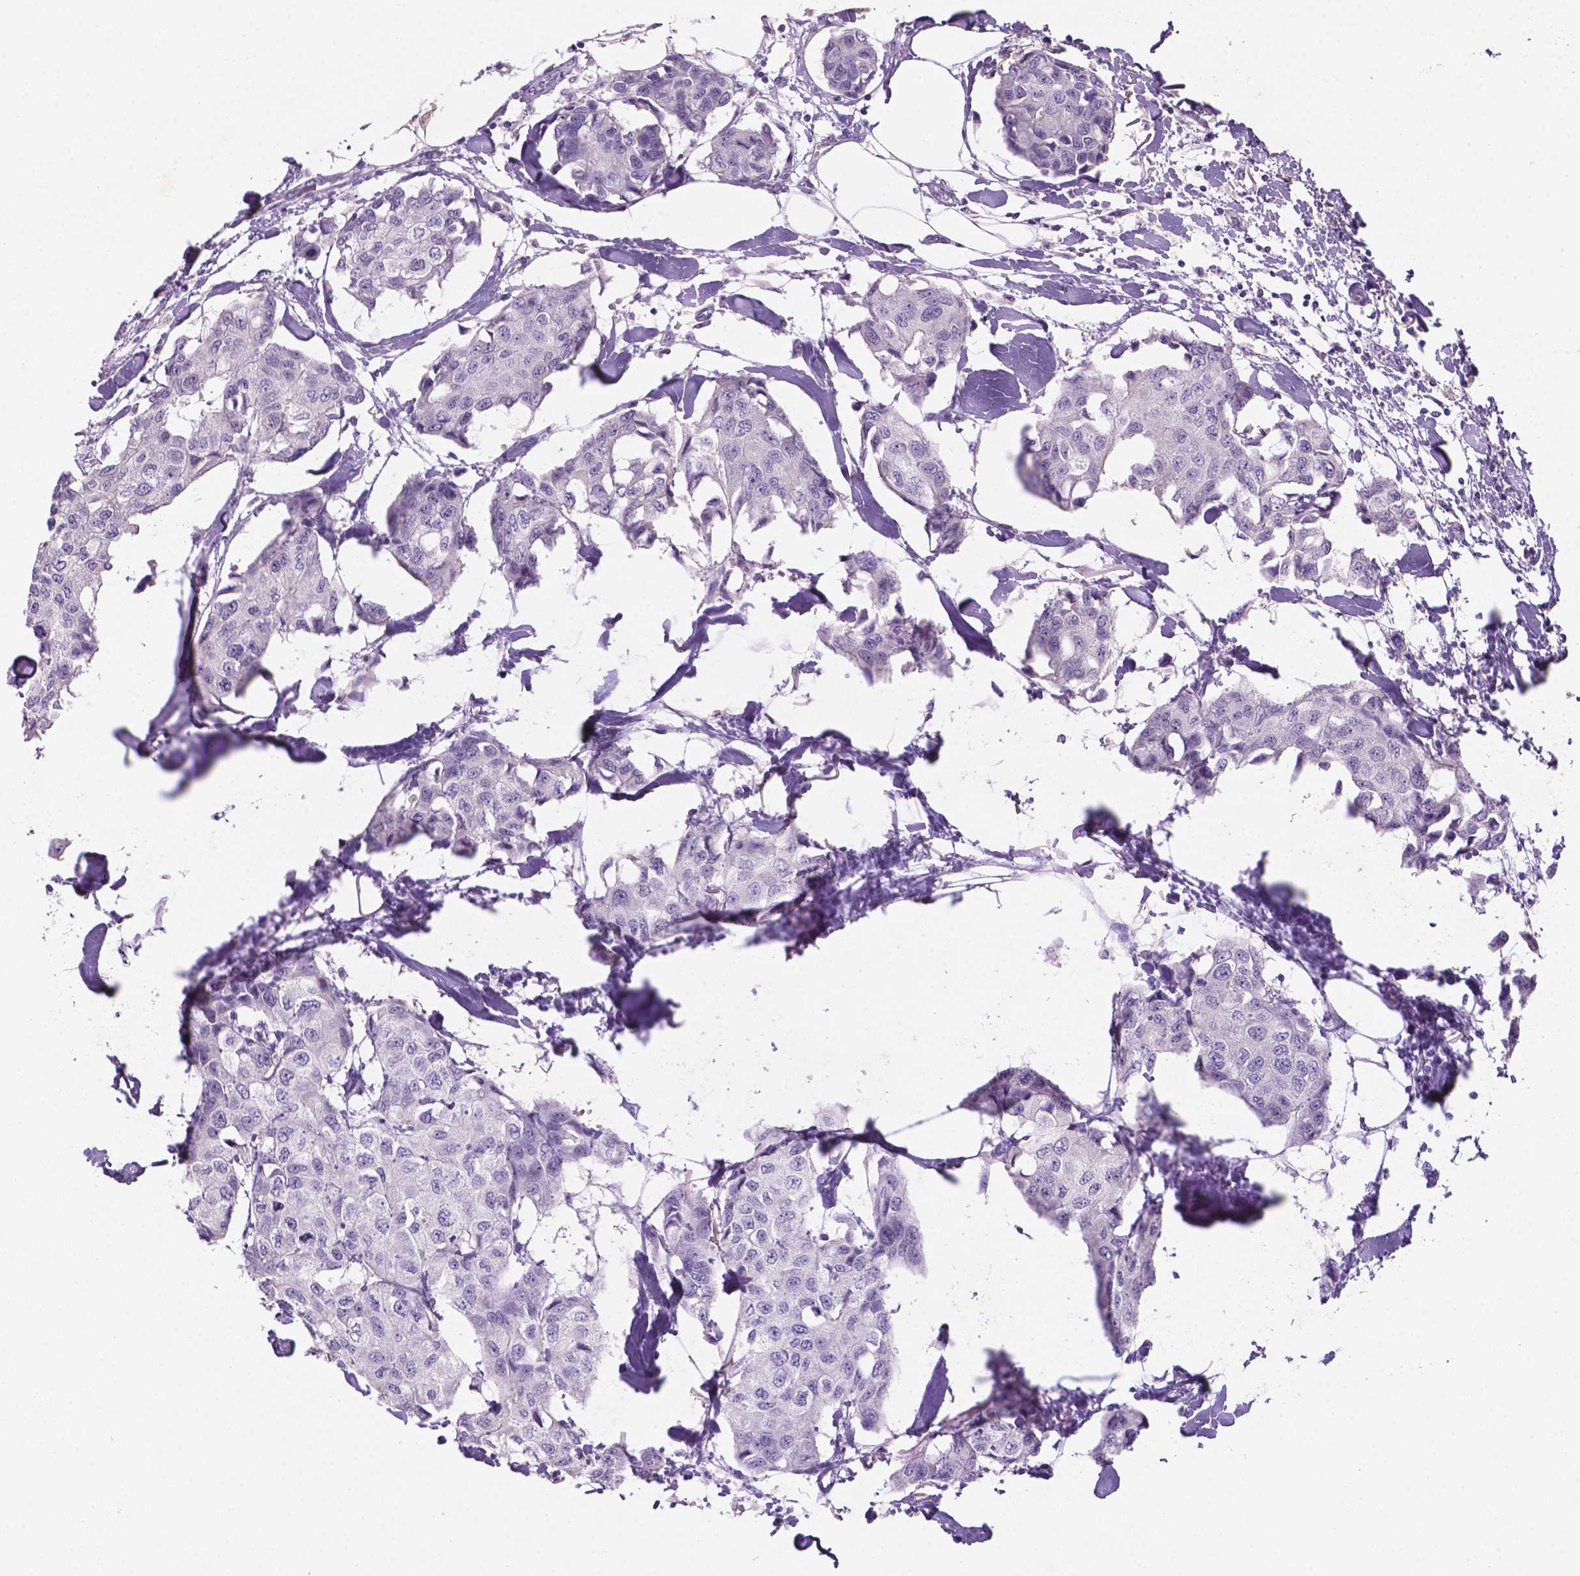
{"staining": {"intensity": "negative", "quantity": "none", "location": "none"}, "tissue": "breast cancer", "cell_type": "Tumor cells", "image_type": "cancer", "snomed": [{"axis": "morphology", "description": "Duct carcinoma"}, {"axis": "topography", "description": "Breast"}], "caption": "Micrograph shows no significant protein positivity in tumor cells of breast cancer.", "gene": "EBLN2", "patient": {"sex": "female", "age": 80}}